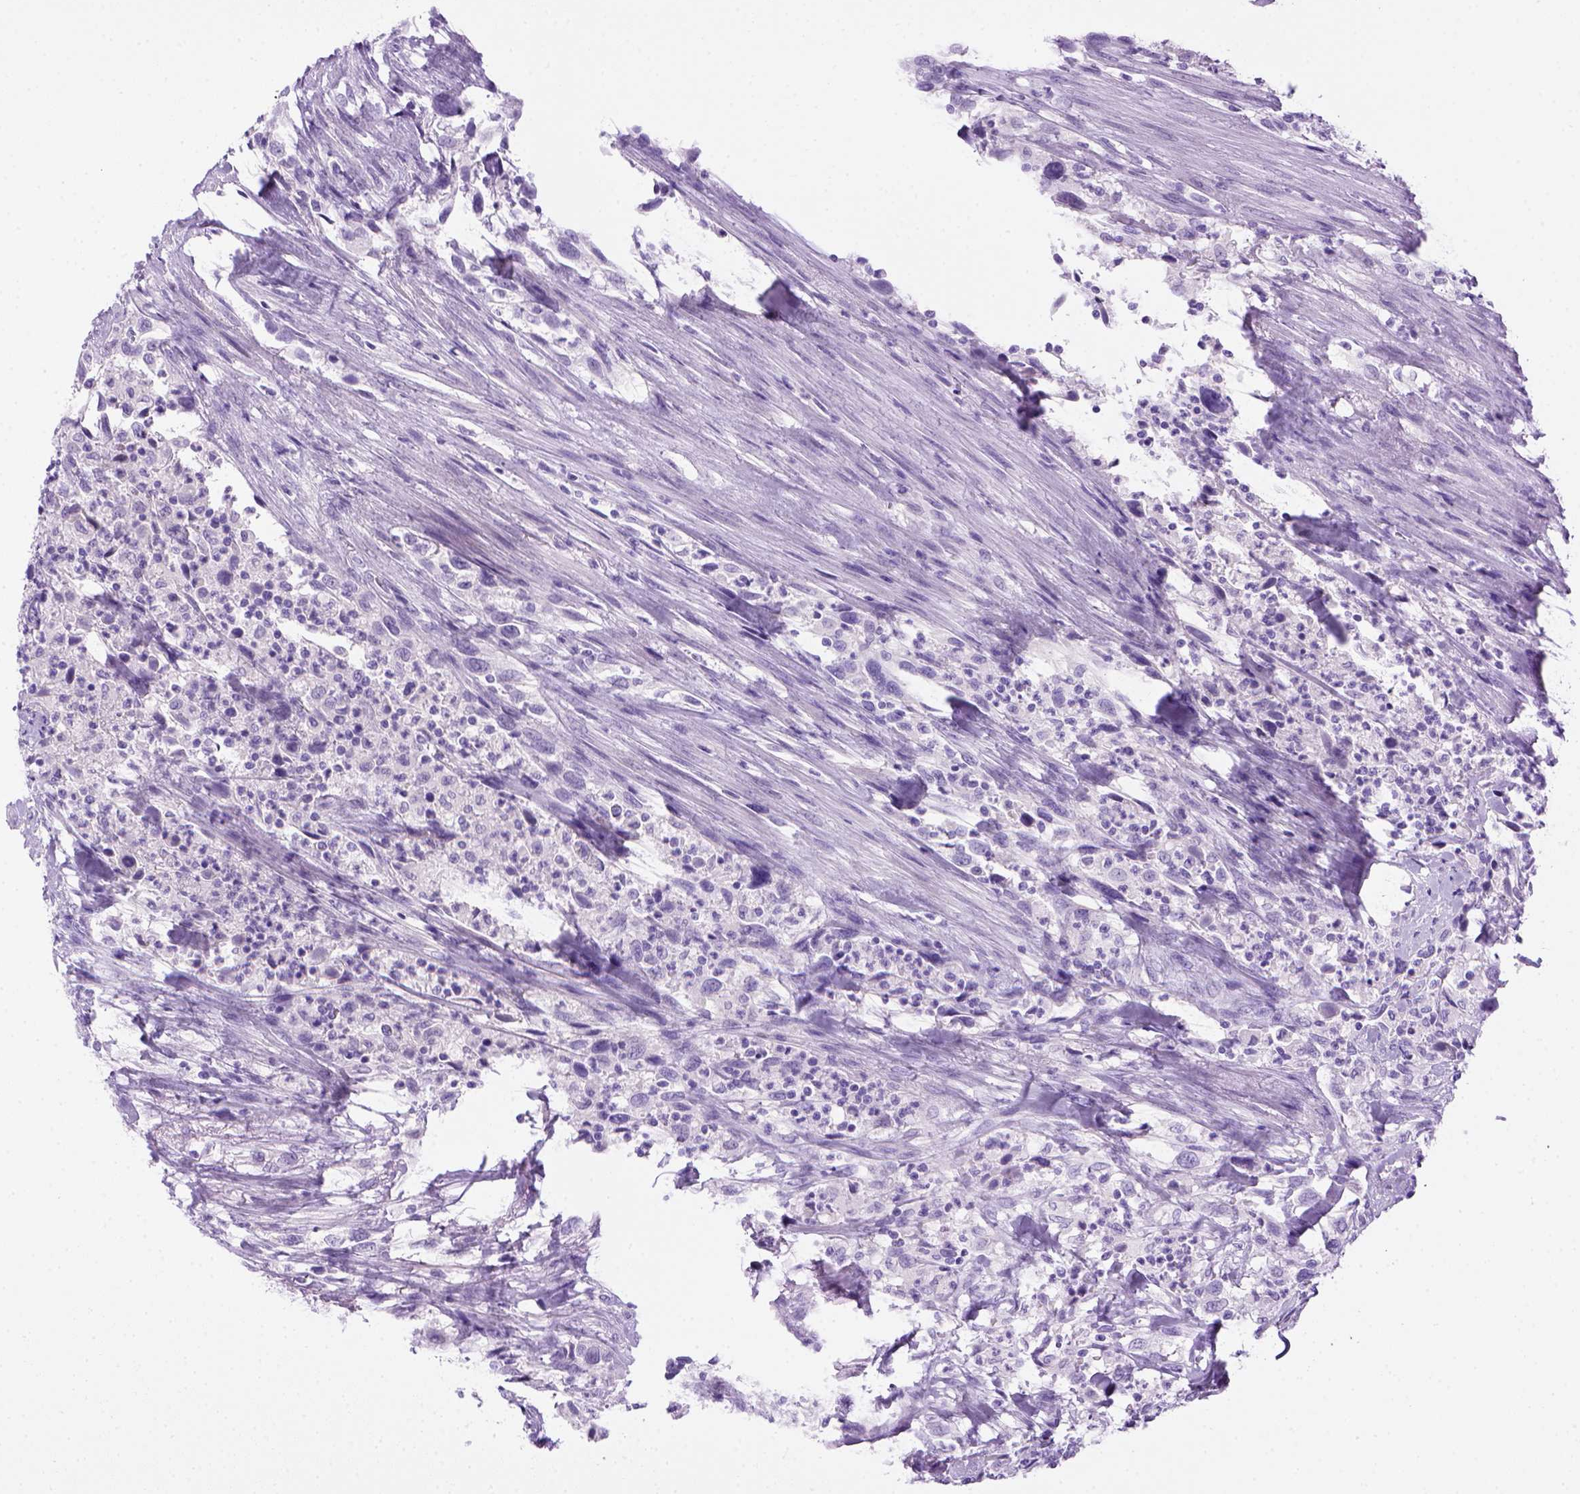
{"staining": {"intensity": "negative", "quantity": "none", "location": "none"}, "tissue": "urothelial cancer", "cell_type": "Tumor cells", "image_type": "cancer", "snomed": [{"axis": "morphology", "description": "Urothelial carcinoma, NOS"}, {"axis": "morphology", "description": "Urothelial carcinoma, High grade"}, {"axis": "topography", "description": "Urinary bladder"}], "caption": "Image shows no significant protein staining in tumor cells of transitional cell carcinoma.", "gene": "SGCG", "patient": {"sex": "female", "age": 64}}